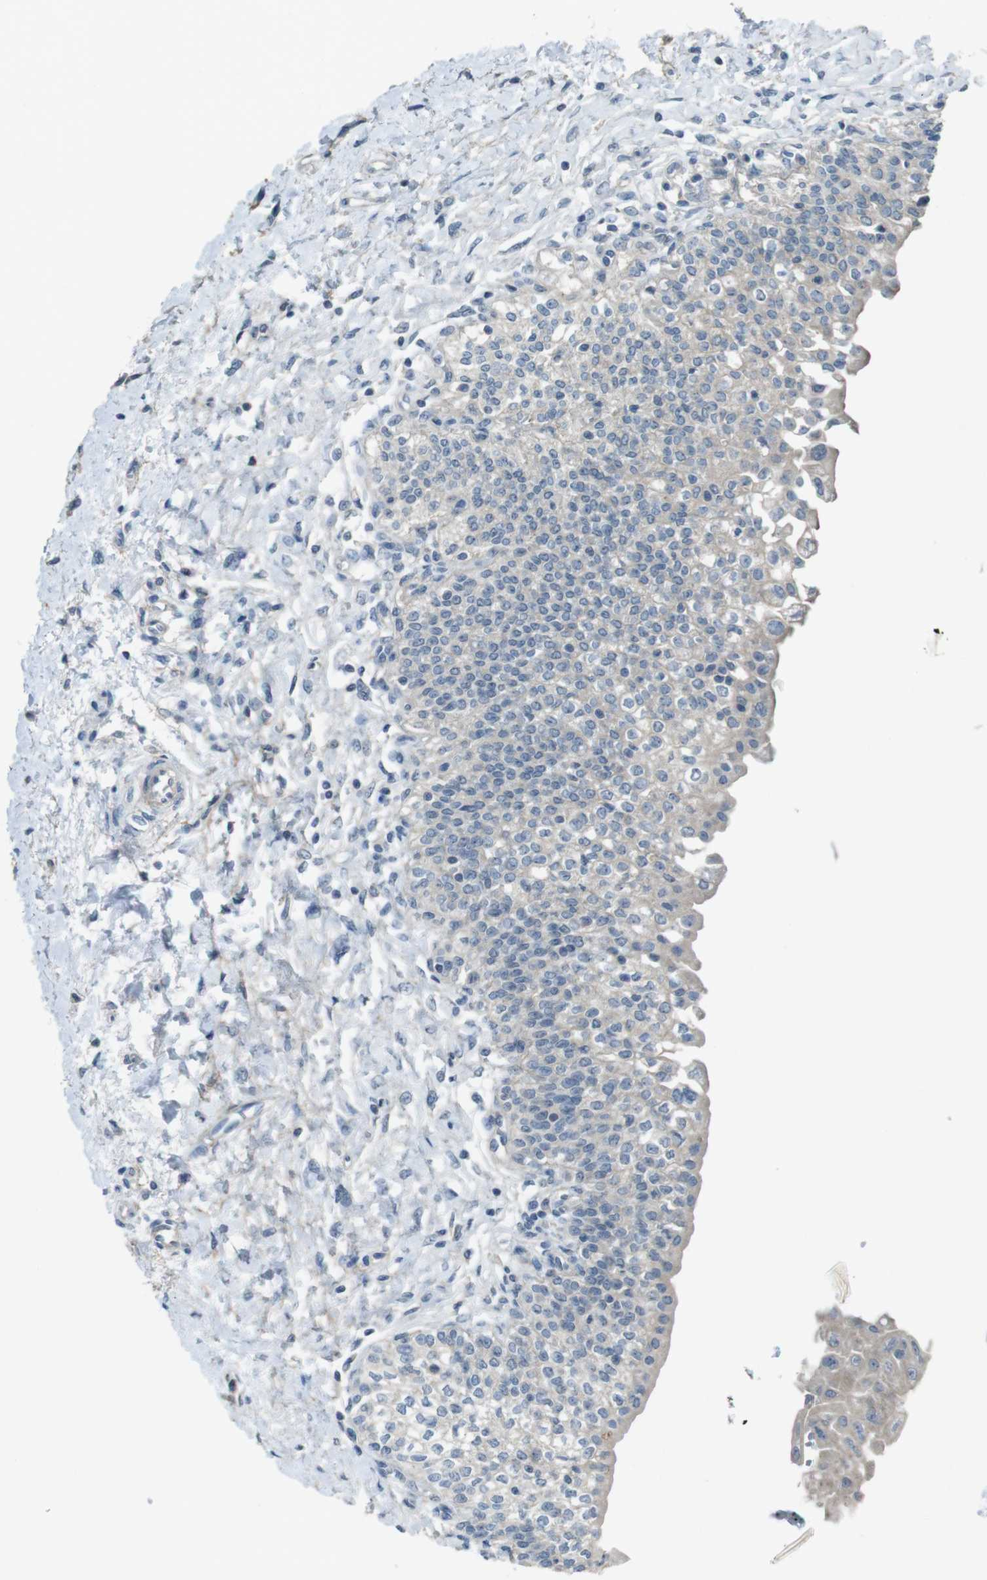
{"staining": {"intensity": "weak", "quantity": "<25%", "location": "cytoplasmic/membranous"}, "tissue": "urinary bladder", "cell_type": "Urothelial cells", "image_type": "normal", "snomed": [{"axis": "morphology", "description": "Normal tissue, NOS"}, {"axis": "topography", "description": "Urinary bladder"}], "caption": "This is an IHC photomicrograph of unremarkable urinary bladder. There is no expression in urothelial cells.", "gene": "ENTPD7", "patient": {"sex": "male", "age": 55}}